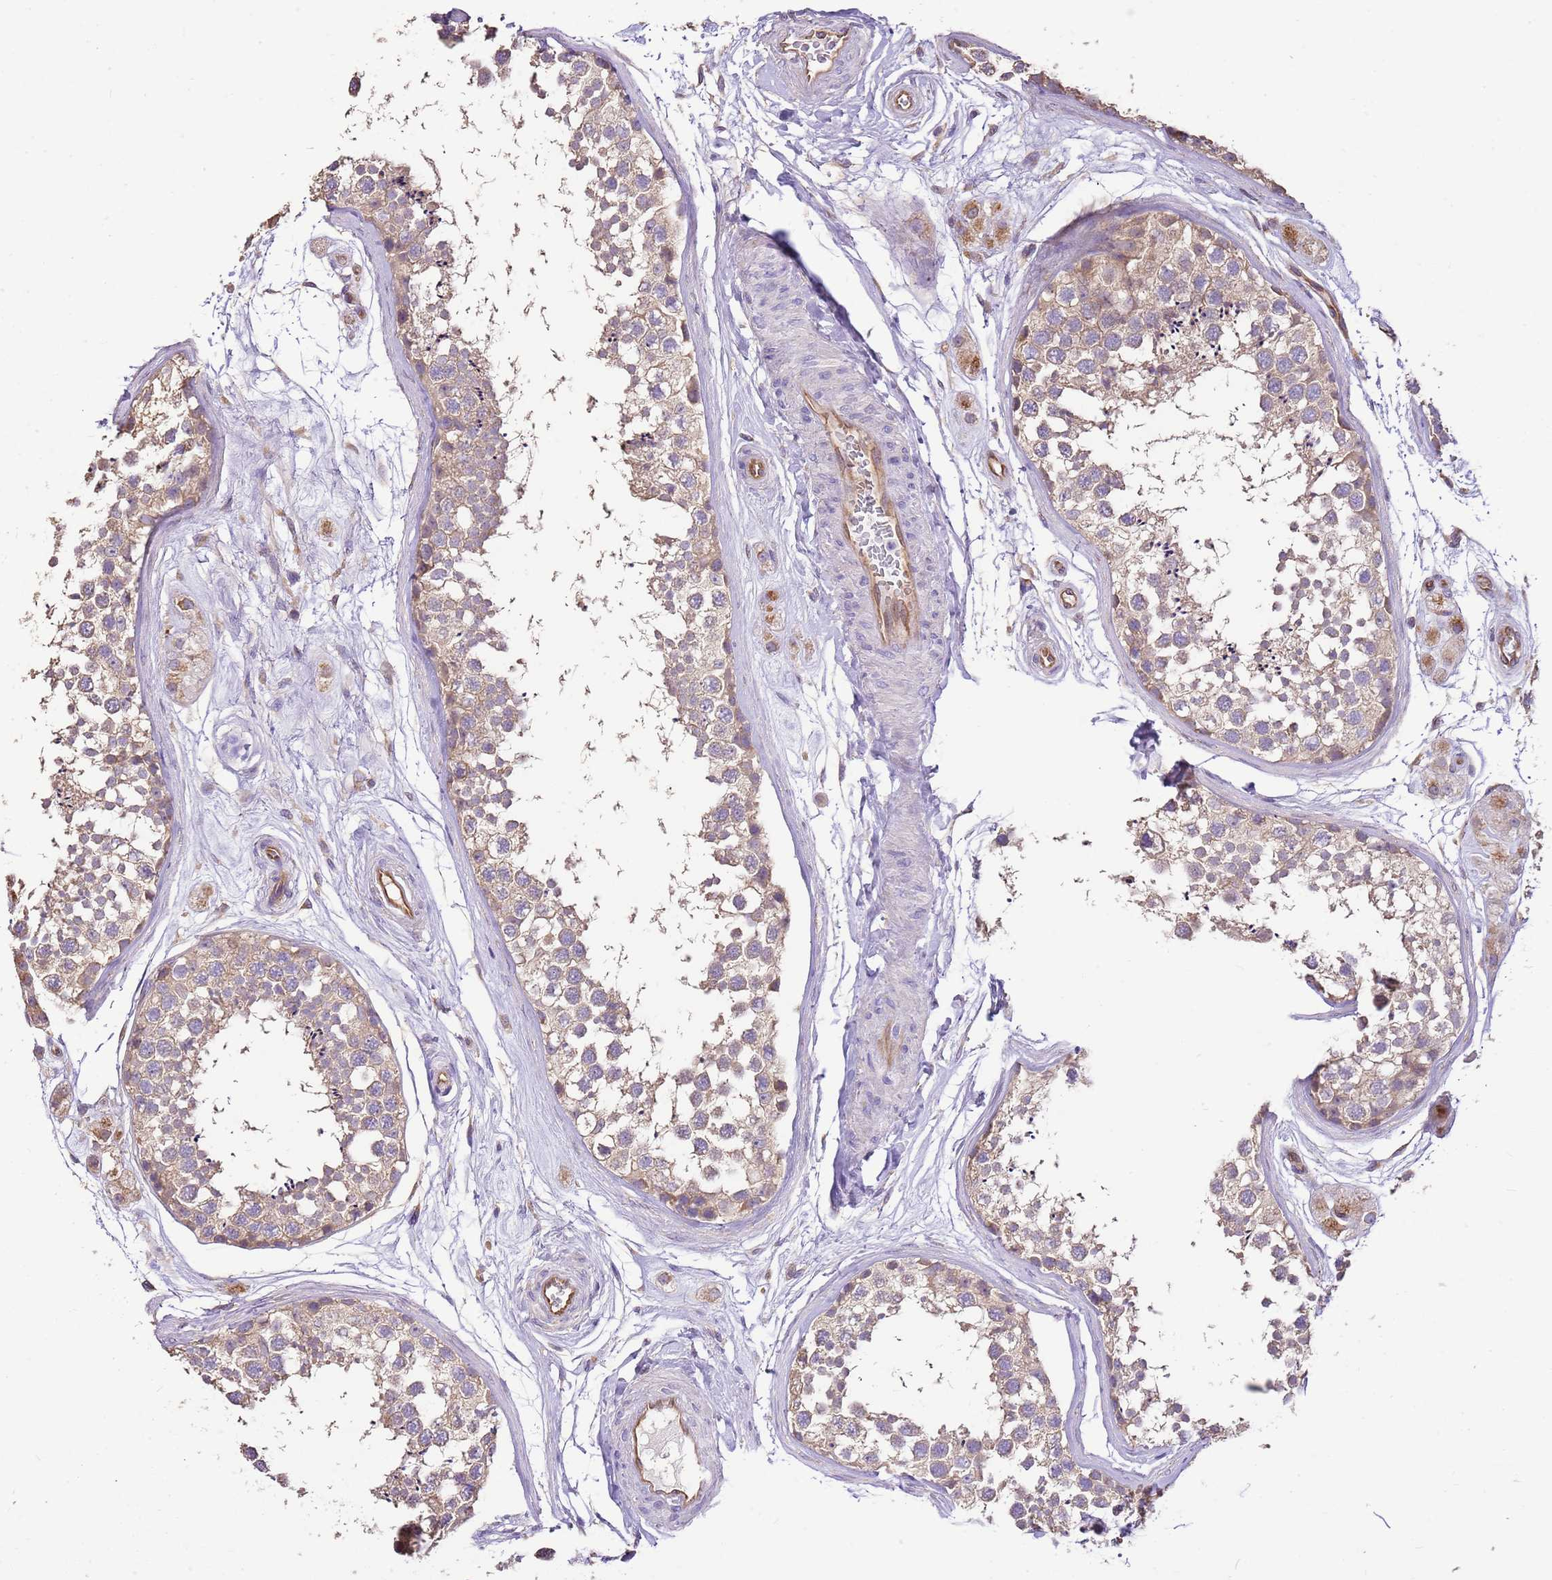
{"staining": {"intensity": "weak", "quantity": ">75%", "location": "cytoplasmic/membranous"}, "tissue": "testis", "cell_type": "Cells in seminiferous ducts", "image_type": "normal", "snomed": [{"axis": "morphology", "description": "Normal tissue, NOS"}, {"axis": "topography", "description": "Testis"}], "caption": "Immunohistochemical staining of unremarkable human testis displays low levels of weak cytoplasmic/membranous staining in approximately >75% of cells in seminiferous ducts.", "gene": "DOCK9", "patient": {"sex": "male", "age": 56}}